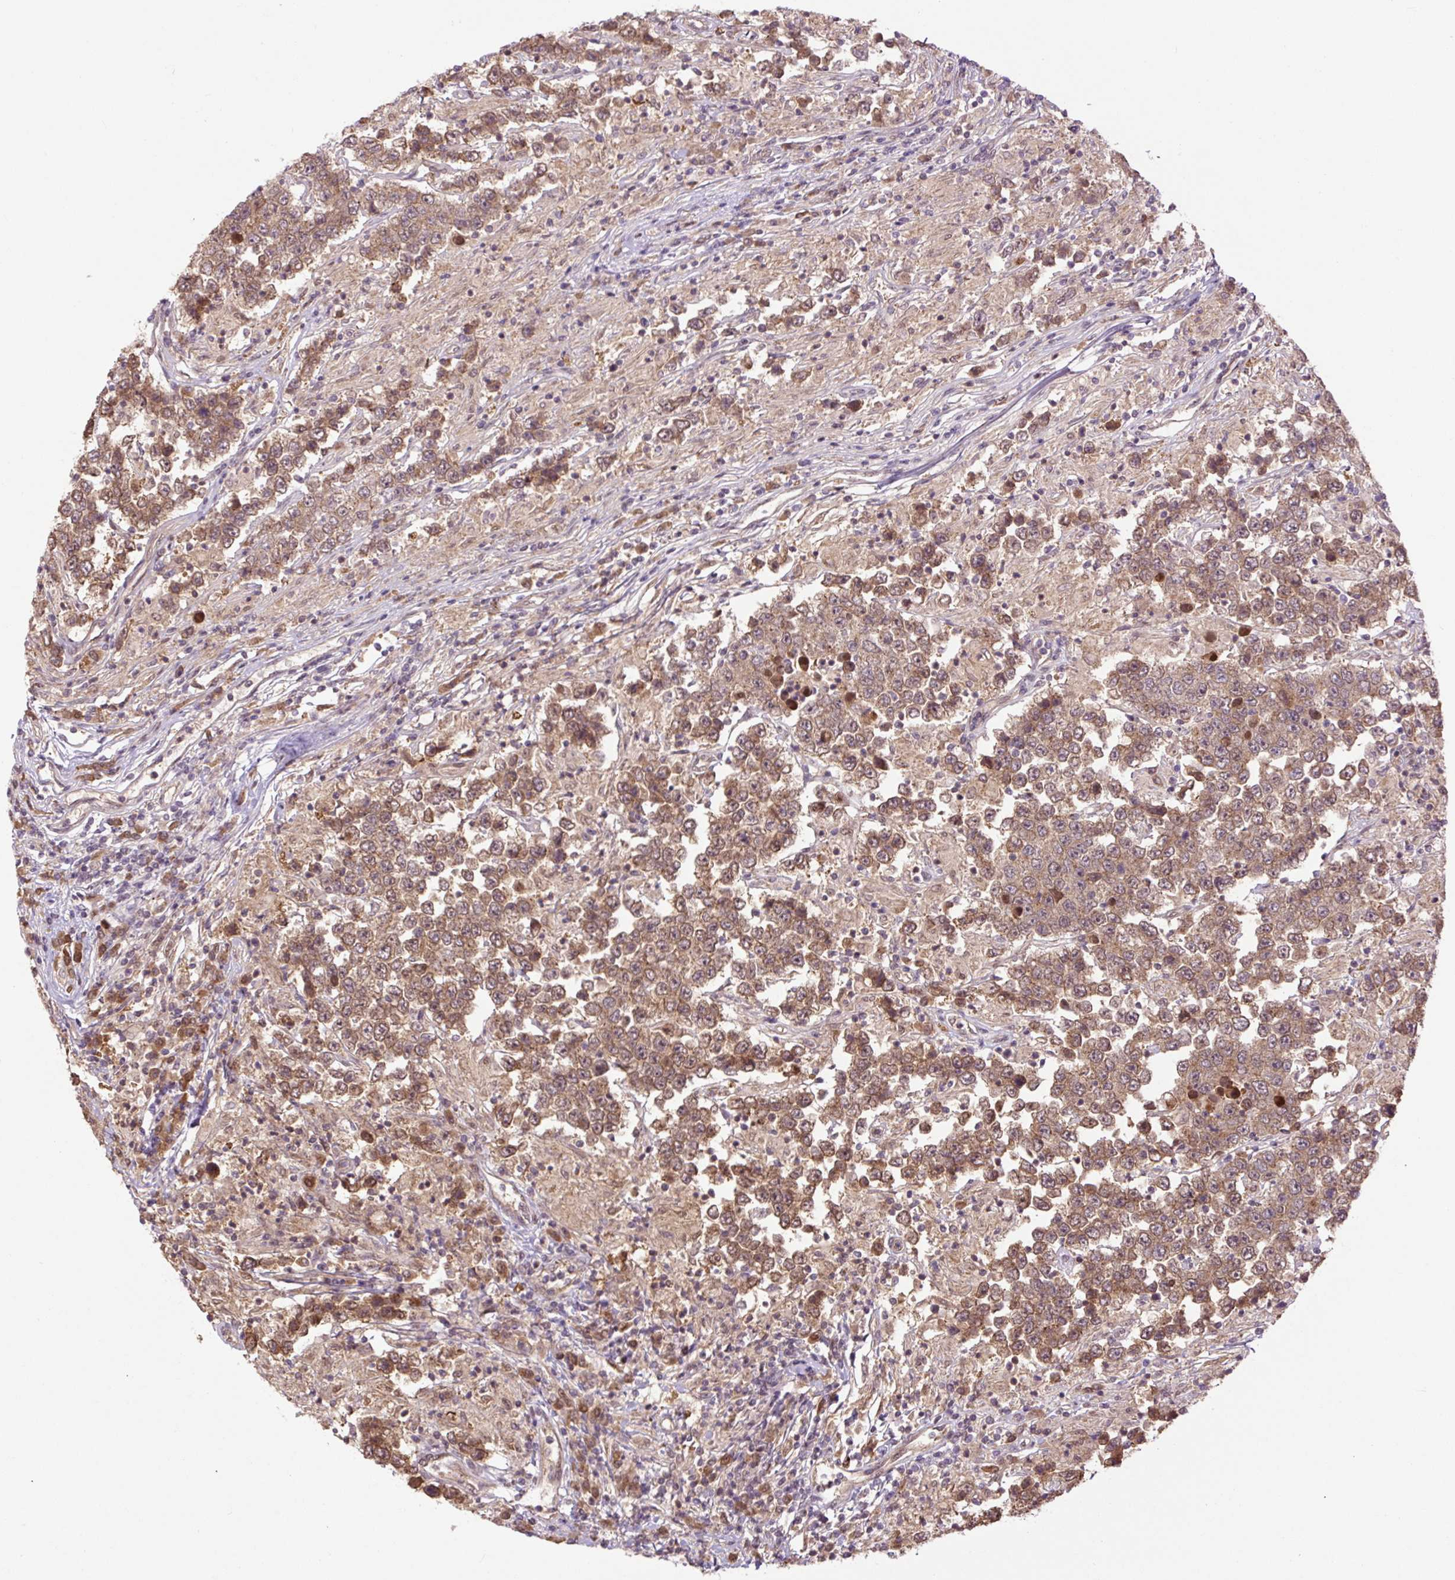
{"staining": {"intensity": "moderate", "quantity": ">75%", "location": "cytoplasmic/membranous"}, "tissue": "testis cancer", "cell_type": "Tumor cells", "image_type": "cancer", "snomed": [{"axis": "morphology", "description": "Normal tissue, NOS"}, {"axis": "morphology", "description": "Urothelial carcinoma, High grade"}, {"axis": "morphology", "description": "Seminoma, NOS"}, {"axis": "morphology", "description": "Carcinoma, Embryonal, NOS"}, {"axis": "topography", "description": "Urinary bladder"}, {"axis": "topography", "description": "Testis"}], "caption": "Tumor cells display medium levels of moderate cytoplasmic/membranous staining in approximately >75% of cells in human seminoma (testis).", "gene": "TPT1", "patient": {"sex": "male", "age": 41}}